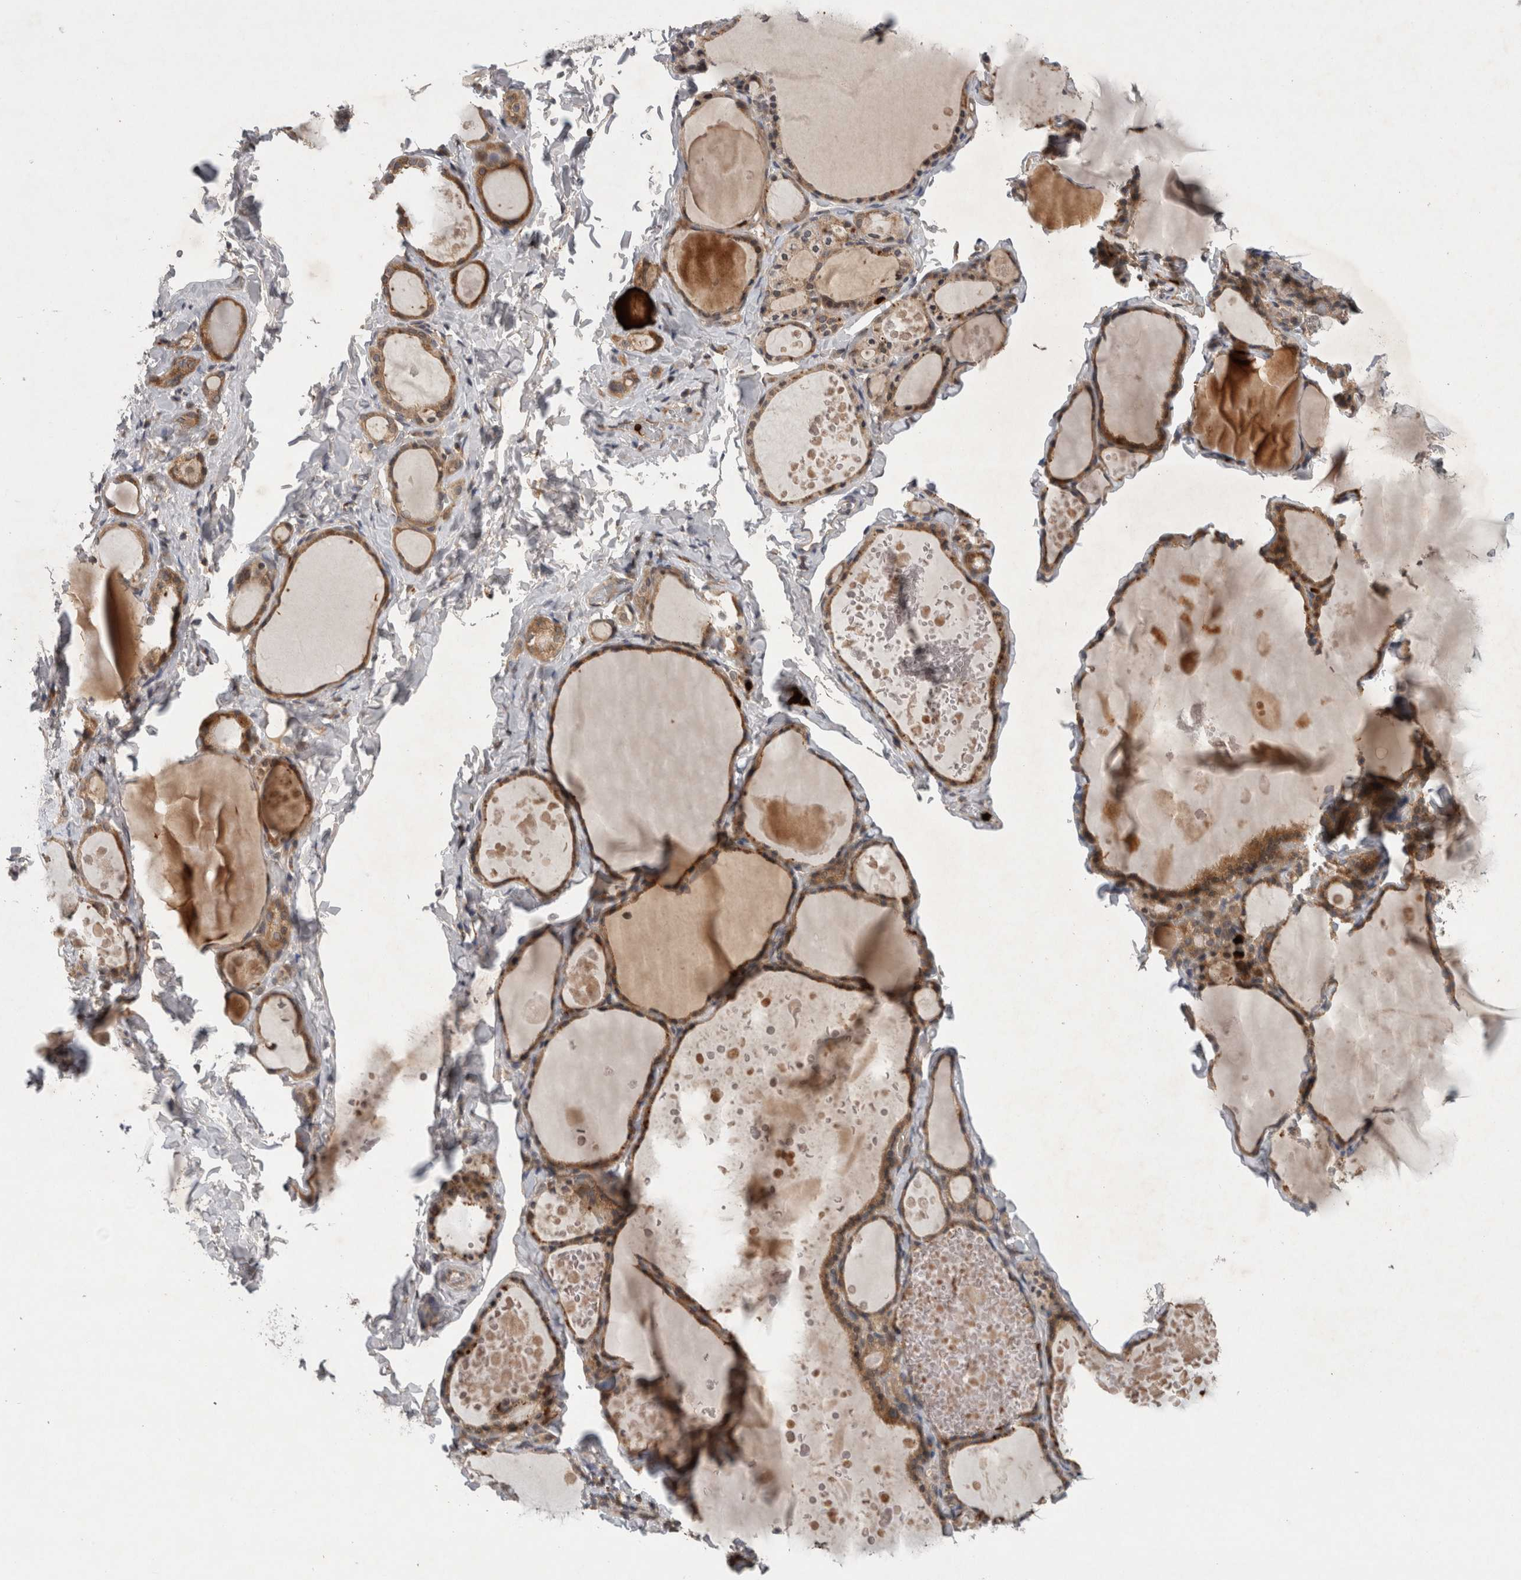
{"staining": {"intensity": "moderate", "quantity": ">75%", "location": "cytoplasmic/membranous"}, "tissue": "thyroid gland", "cell_type": "Glandular cells", "image_type": "normal", "snomed": [{"axis": "morphology", "description": "Normal tissue, NOS"}, {"axis": "topography", "description": "Thyroid gland"}], "caption": "Protein analysis of normal thyroid gland exhibits moderate cytoplasmic/membranous expression in approximately >75% of glandular cells.", "gene": "PDCD2", "patient": {"sex": "male", "age": 56}}